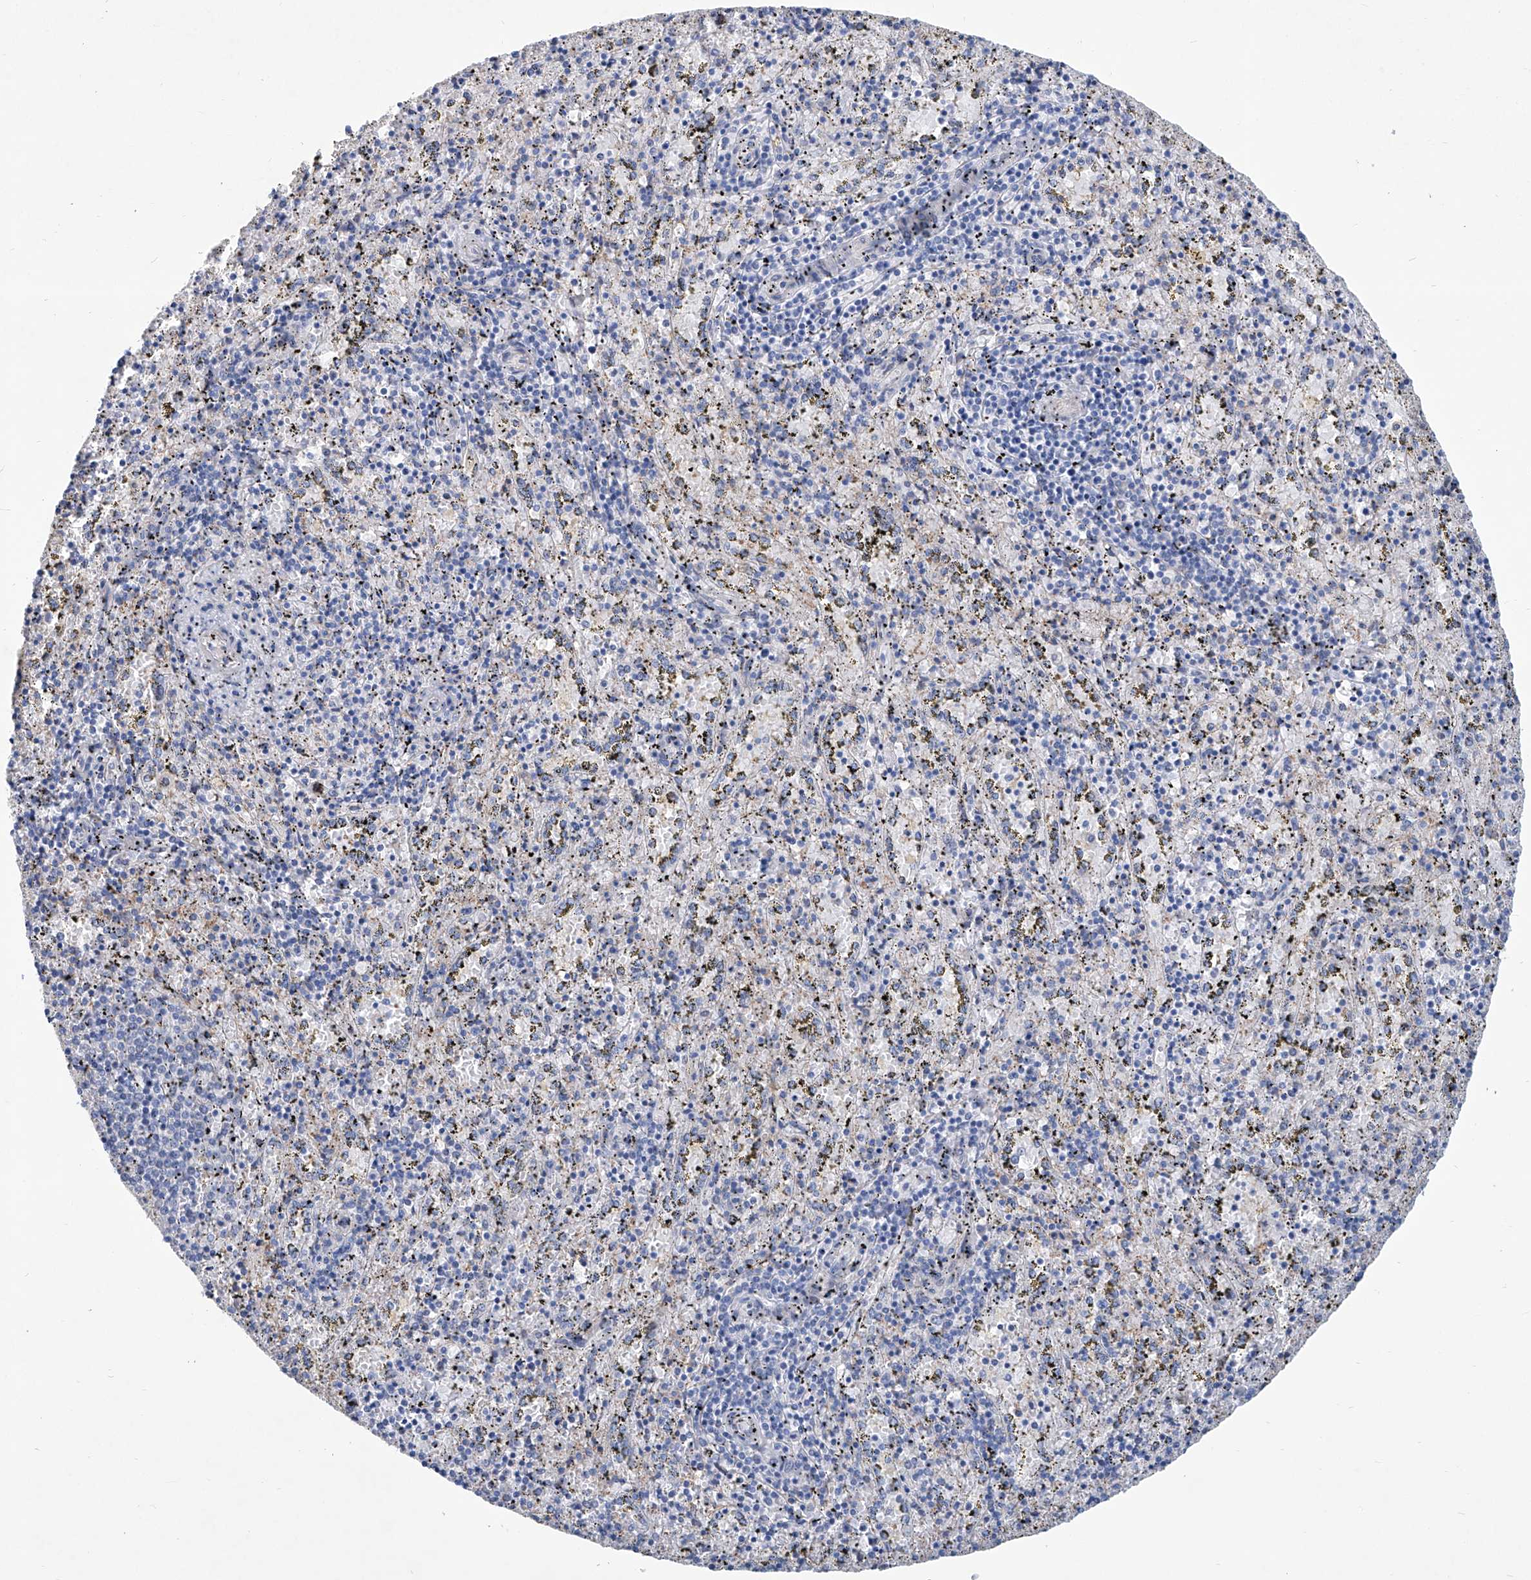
{"staining": {"intensity": "negative", "quantity": "none", "location": "none"}, "tissue": "spleen", "cell_type": "Cells in red pulp", "image_type": "normal", "snomed": [{"axis": "morphology", "description": "Normal tissue, NOS"}, {"axis": "topography", "description": "Spleen"}], "caption": "This is a photomicrograph of IHC staining of normal spleen, which shows no expression in cells in red pulp. The staining is performed using DAB brown chromogen with nuclei counter-stained in using hematoxylin.", "gene": "TNN", "patient": {"sex": "male", "age": 11}}